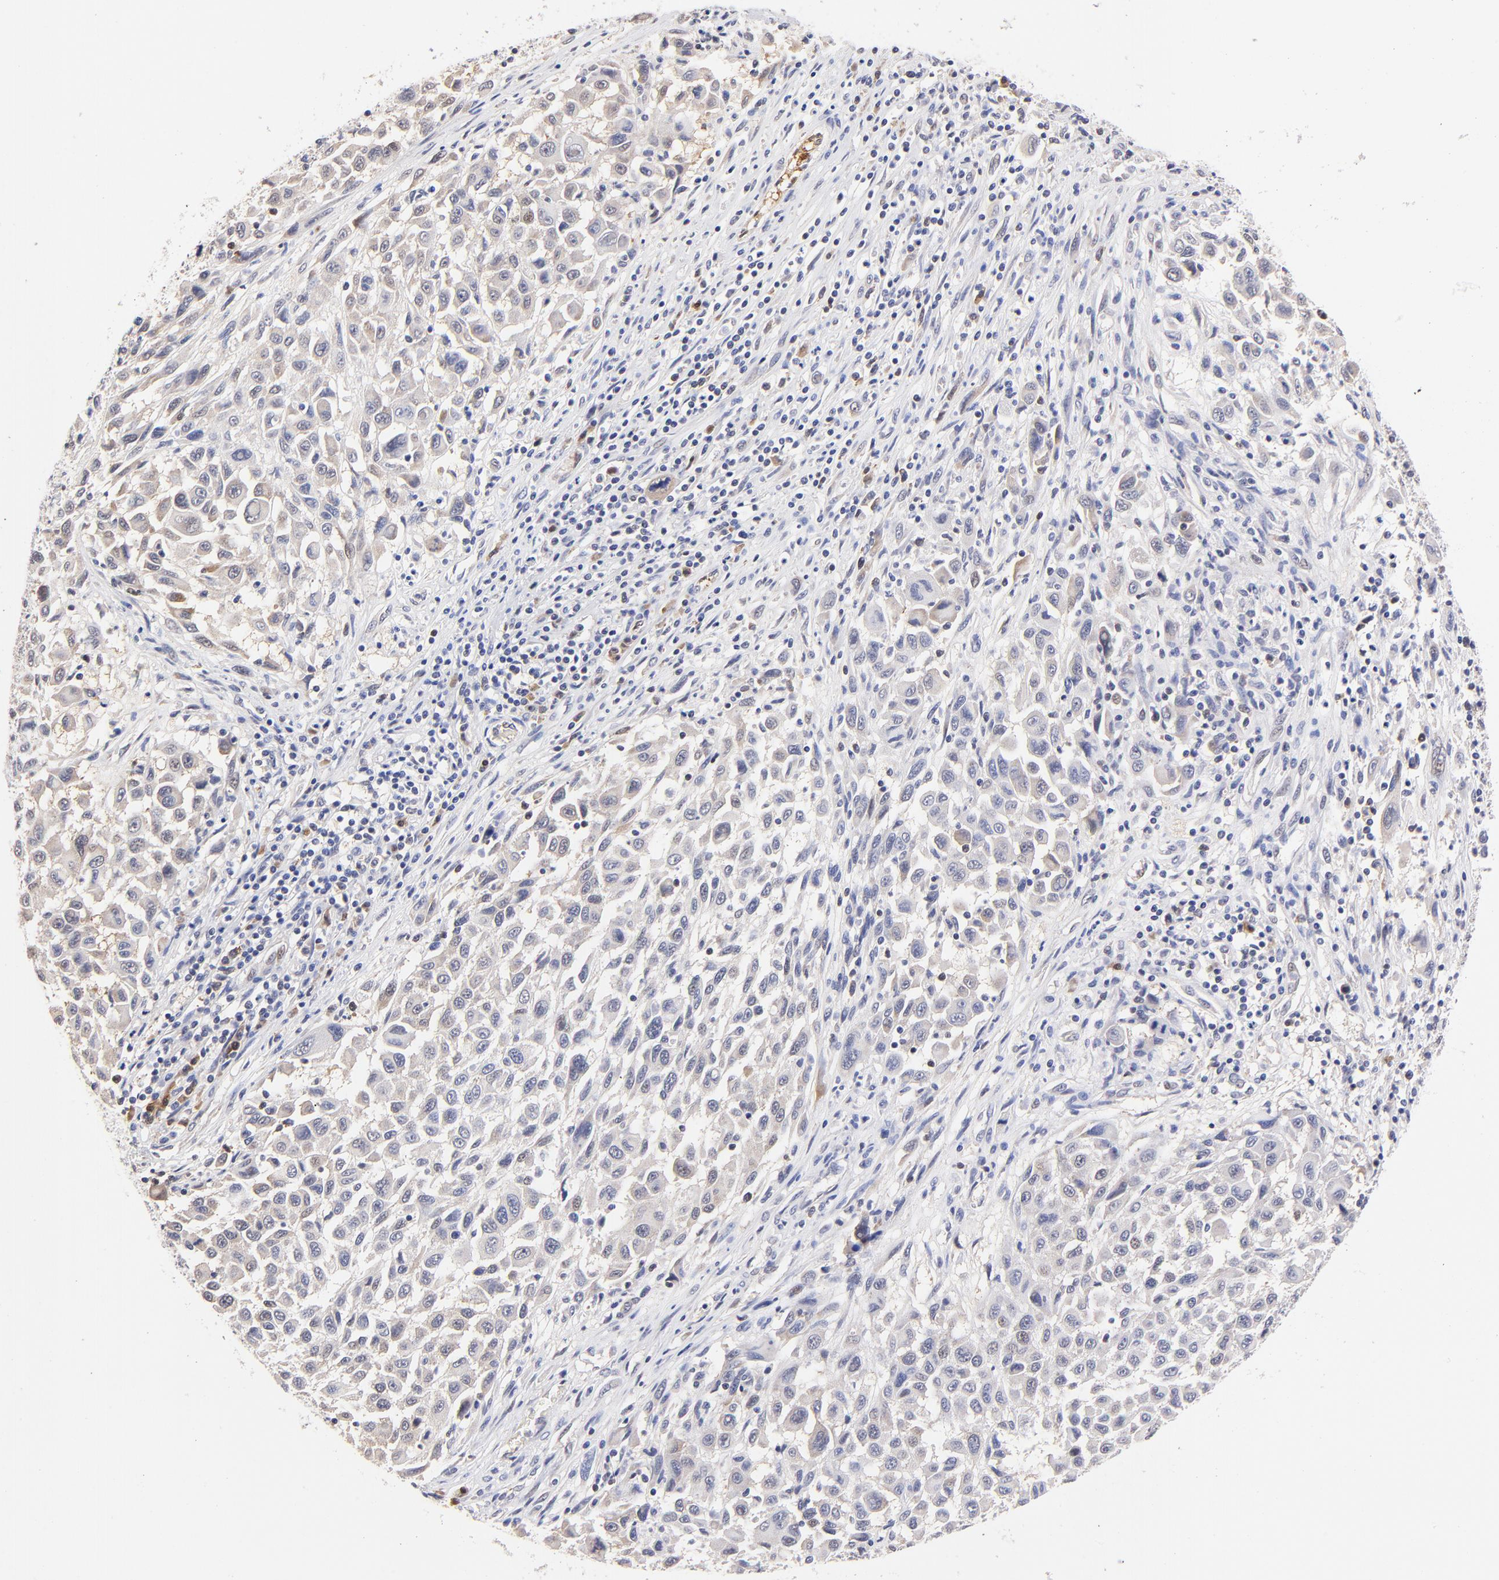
{"staining": {"intensity": "negative", "quantity": "none", "location": "none"}, "tissue": "melanoma", "cell_type": "Tumor cells", "image_type": "cancer", "snomed": [{"axis": "morphology", "description": "Malignant melanoma, Metastatic site"}, {"axis": "topography", "description": "Lymph node"}], "caption": "IHC photomicrograph of melanoma stained for a protein (brown), which shows no expression in tumor cells.", "gene": "ZNF155", "patient": {"sex": "male", "age": 61}}